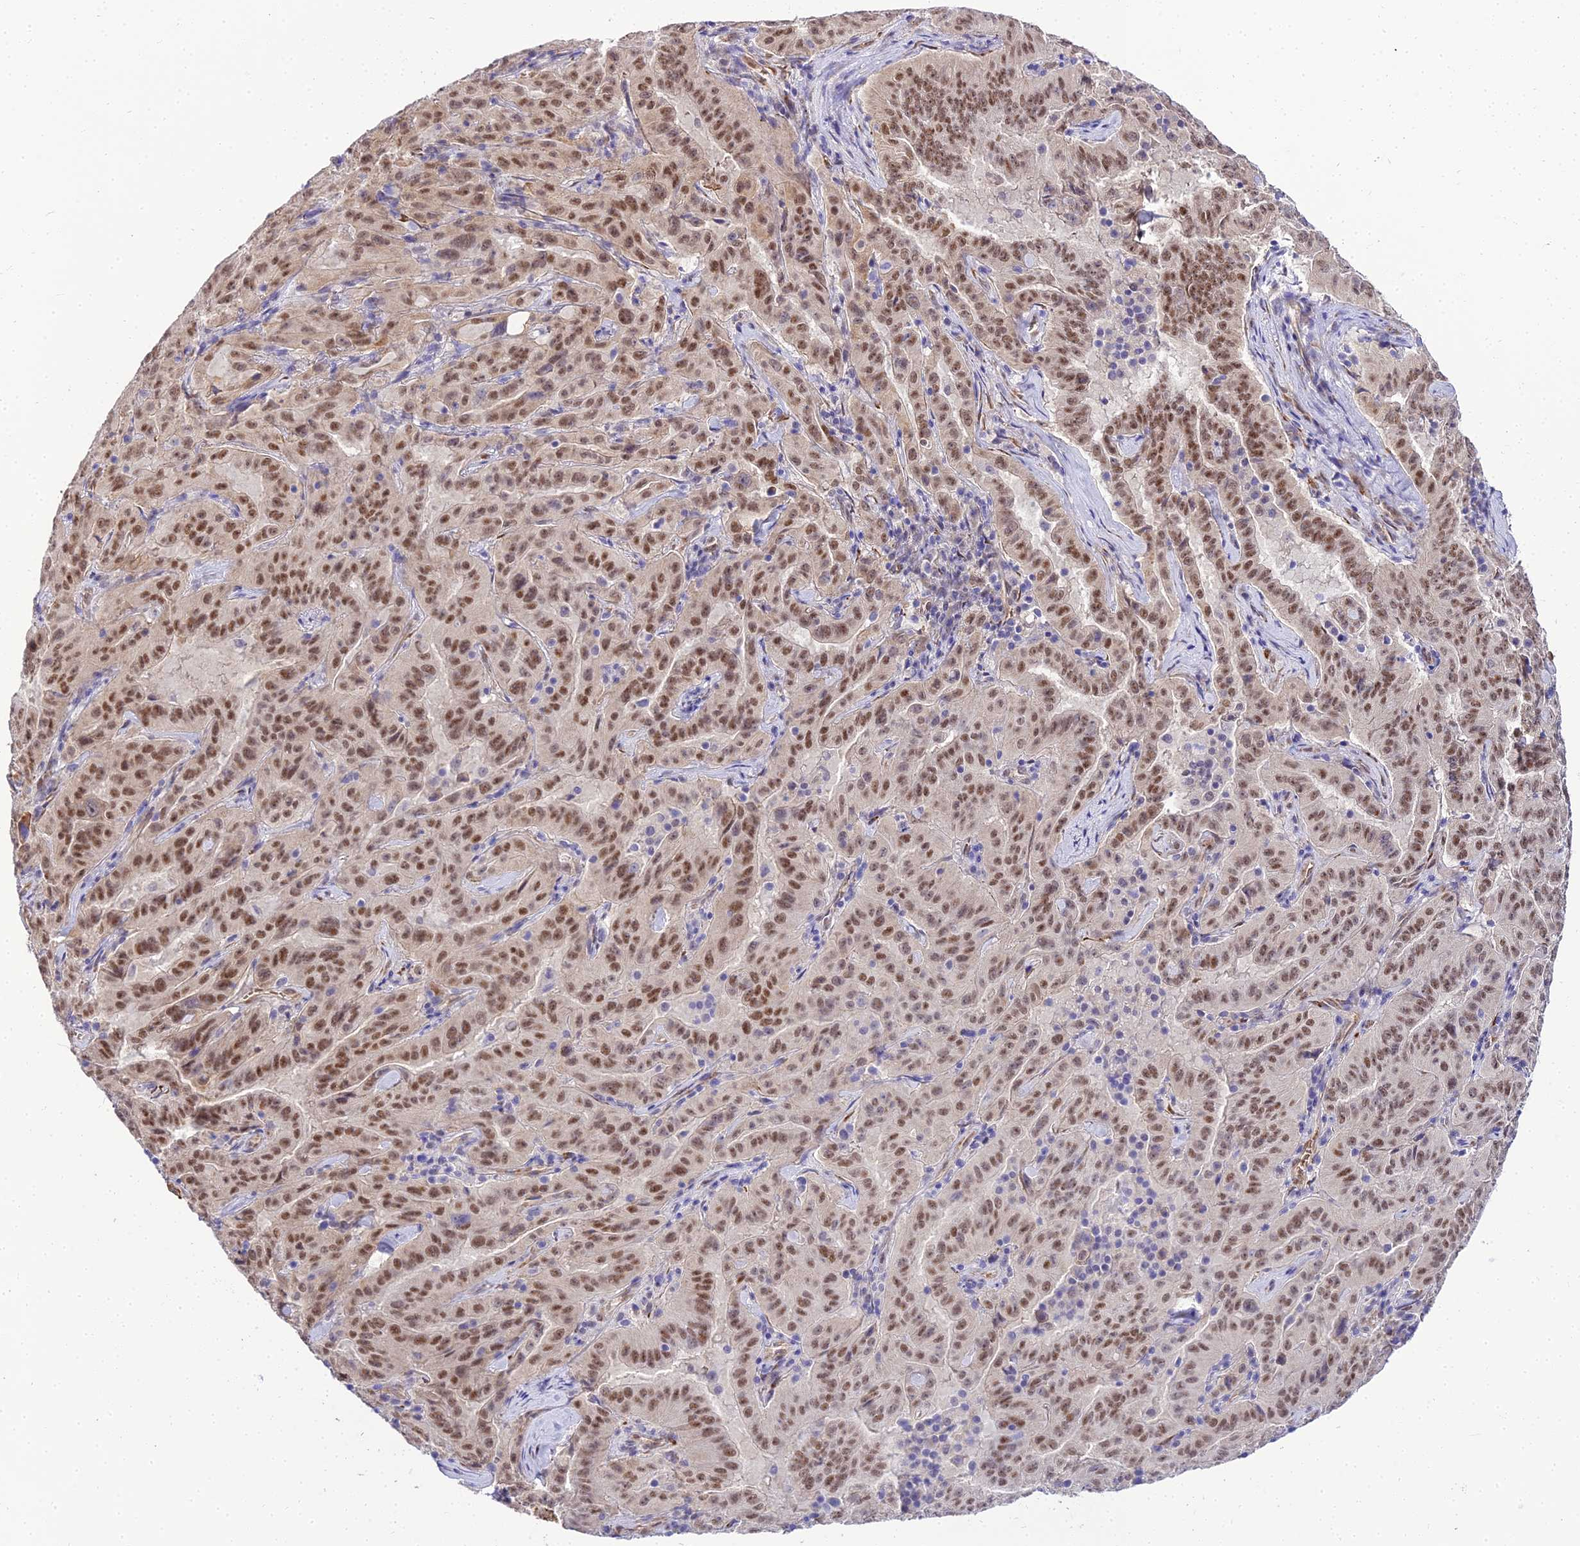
{"staining": {"intensity": "moderate", "quantity": ">75%", "location": "nuclear"}, "tissue": "pancreatic cancer", "cell_type": "Tumor cells", "image_type": "cancer", "snomed": [{"axis": "morphology", "description": "Adenocarcinoma, NOS"}, {"axis": "topography", "description": "Pancreas"}], "caption": "Pancreatic adenocarcinoma stained with a protein marker displays moderate staining in tumor cells.", "gene": "BCL9", "patient": {"sex": "male", "age": 63}}